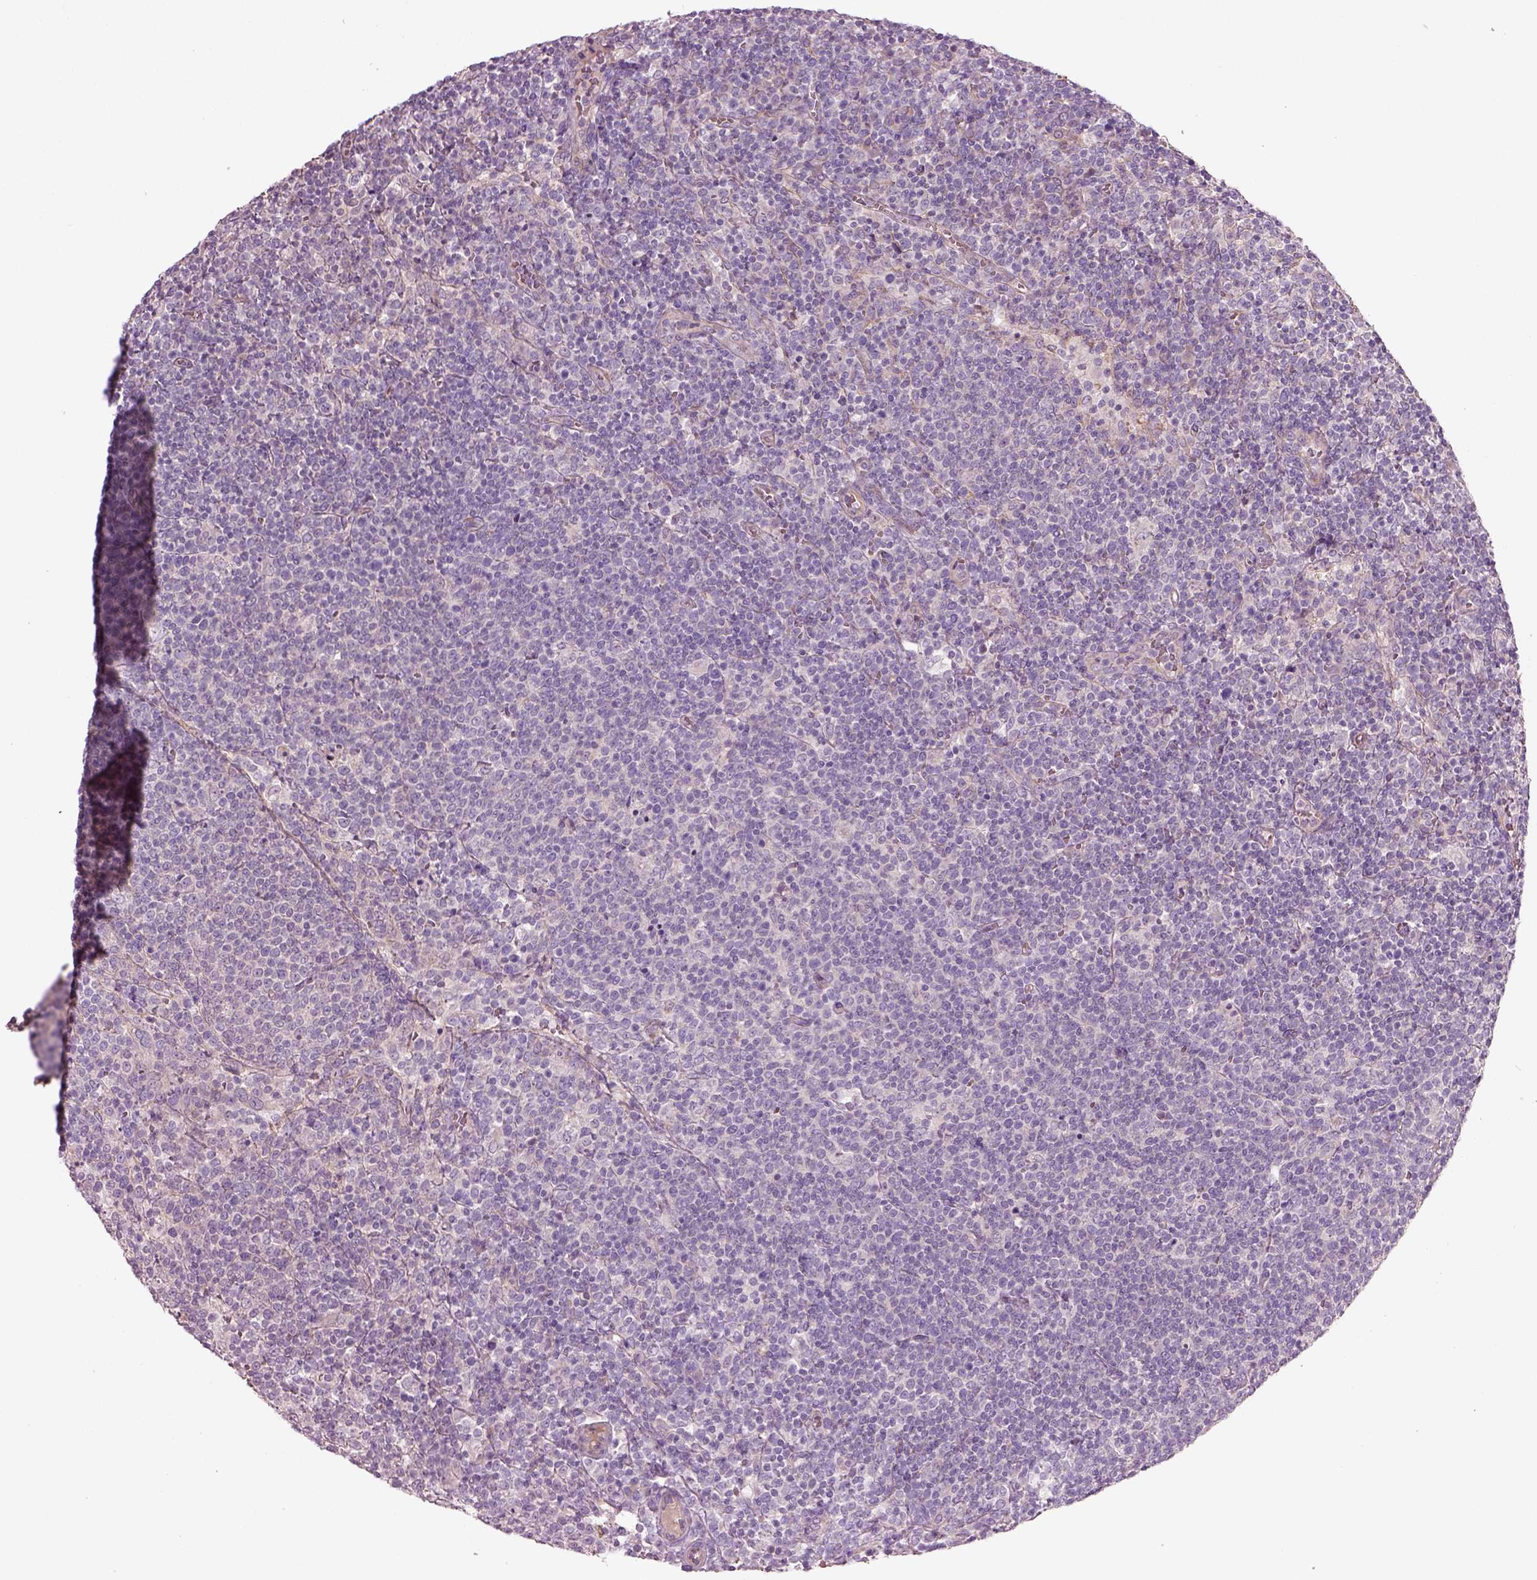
{"staining": {"intensity": "negative", "quantity": "none", "location": "none"}, "tissue": "lymphoma", "cell_type": "Tumor cells", "image_type": "cancer", "snomed": [{"axis": "morphology", "description": "Malignant lymphoma, non-Hodgkin's type, High grade"}, {"axis": "topography", "description": "Lymph node"}], "caption": "The histopathology image exhibits no staining of tumor cells in lymphoma.", "gene": "DUOXA2", "patient": {"sex": "male", "age": 61}}